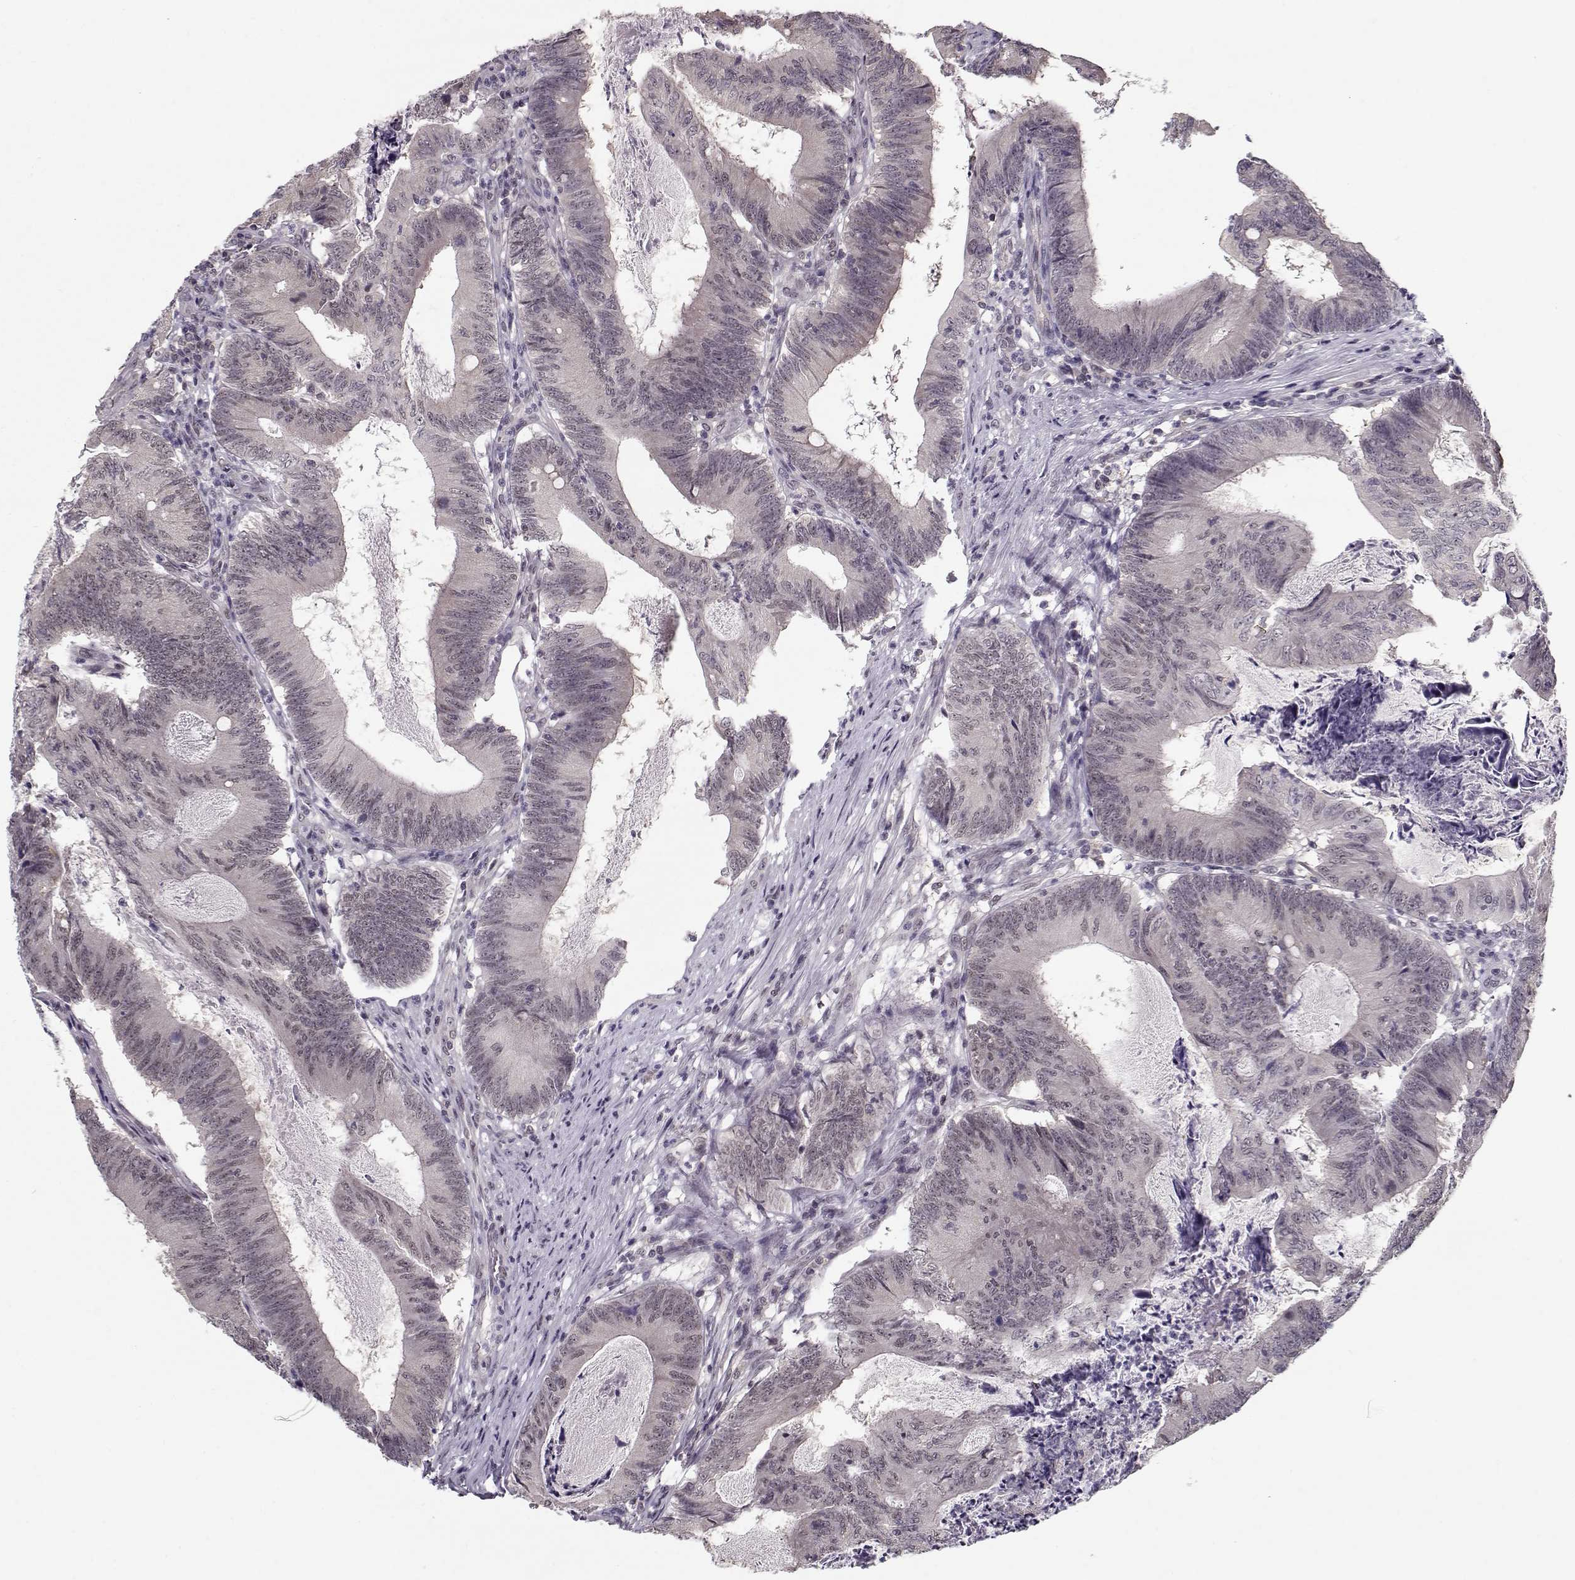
{"staining": {"intensity": "negative", "quantity": "none", "location": "none"}, "tissue": "colorectal cancer", "cell_type": "Tumor cells", "image_type": "cancer", "snomed": [{"axis": "morphology", "description": "Adenocarcinoma, NOS"}, {"axis": "topography", "description": "Colon"}], "caption": "IHC micrograph of neoplastic tissue: human colorectal cancer stained with DAB (3,3'-diaminobenzidine) shows no significant protein expression in tumor cells. (Stains: DAB immunohistochemistry with hematoxylin counter stain, Microscopy: brightfield microscopy at high magnification).", "gene": "TESPA1", "patient": {"sex": "female", "age": 70}}